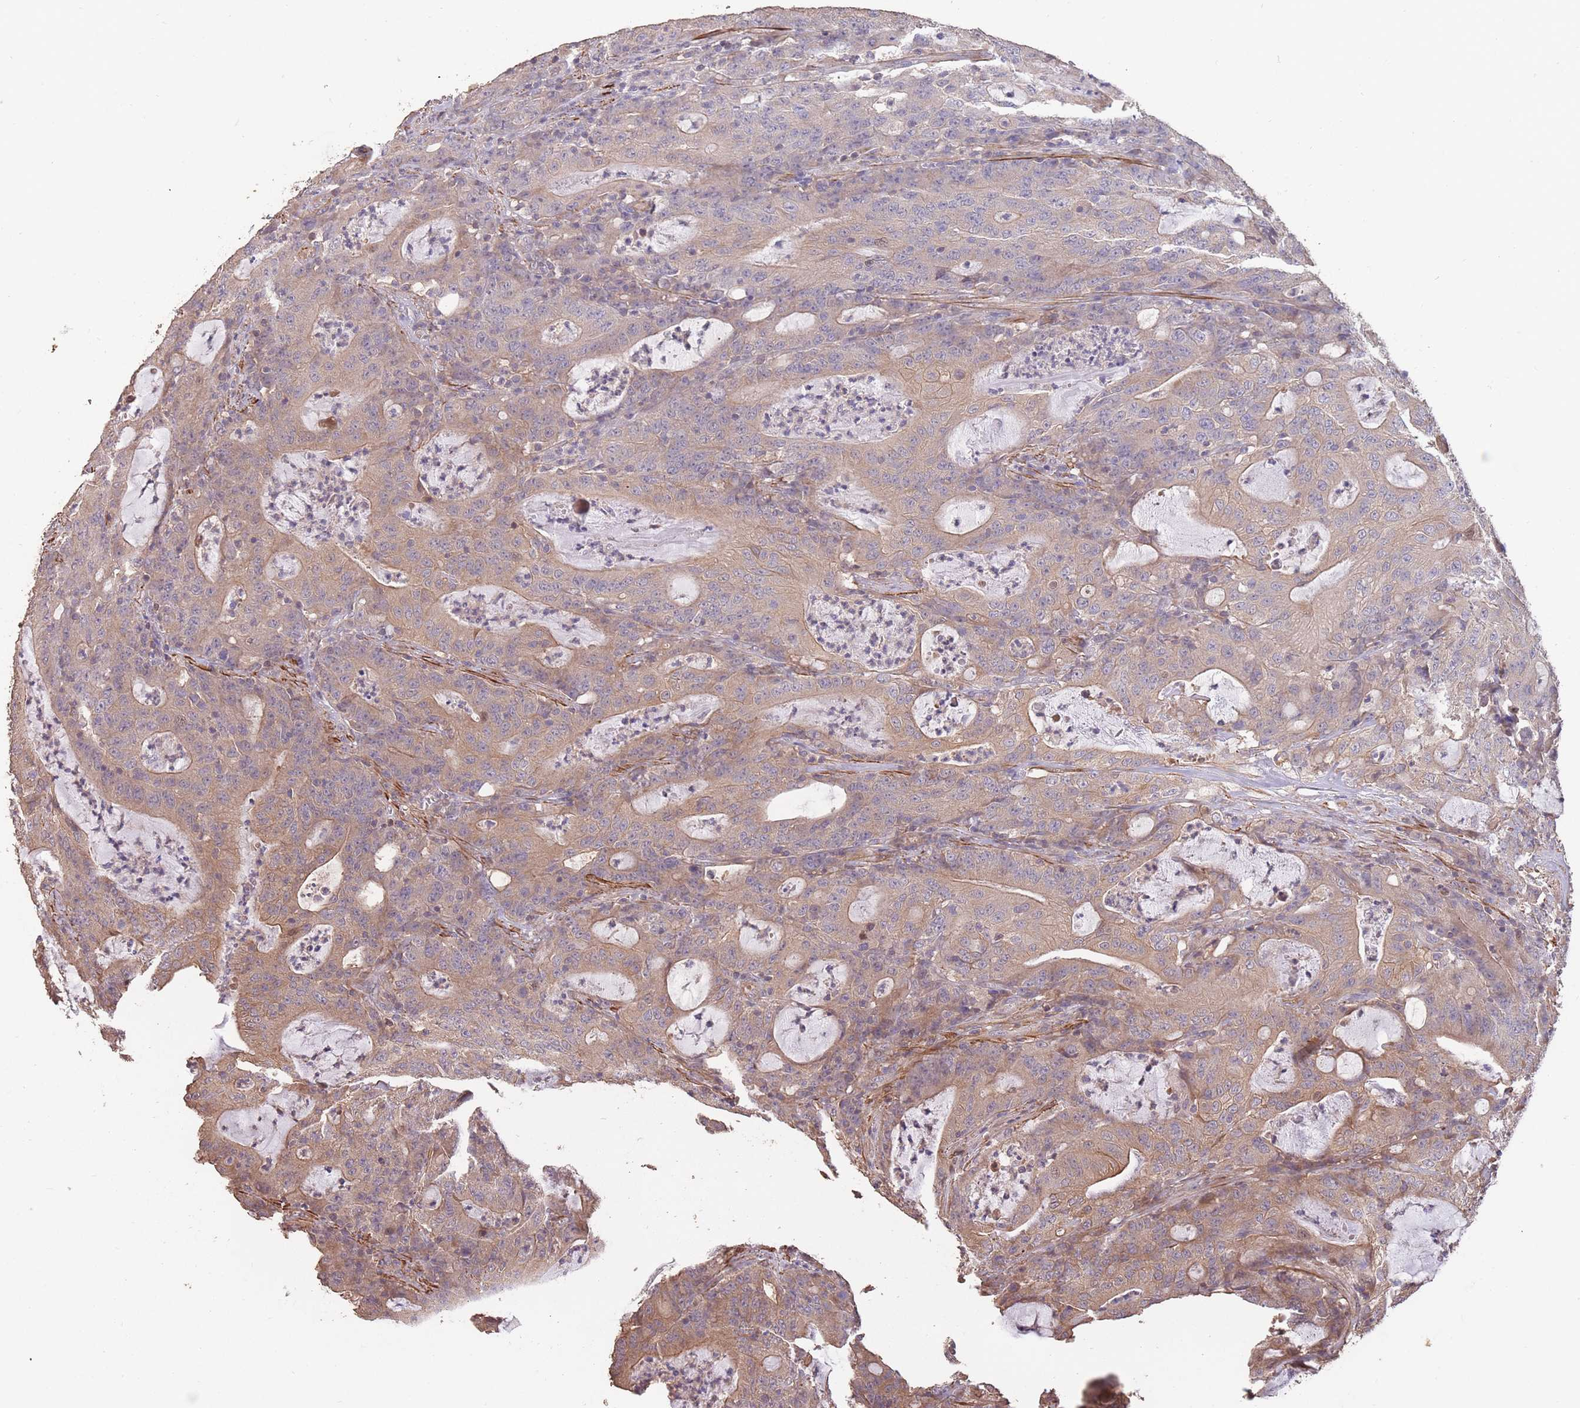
{"staining": {"intensity": "weak", "quantity": "25%-75%", "location": "cytoplasmic/membranous"}, "tissue": "colorectal cancer", "cell_type": "Tumor cells", "image_type": "cancer", "snomed": [{"axis": "morphology", "description": "Adenocarcinoma, NOS"}, {"axis": "topography", "description": "Colon"}], "caption": "DAB immunohistochemical staining of adenocarcinoma (colorectal) displays weak cytoplasmic/membranous protein expression in about 25%-75% of tumor cells.", "gene": "NLRC4", "patient": {"sex": "male", "age": 83}}